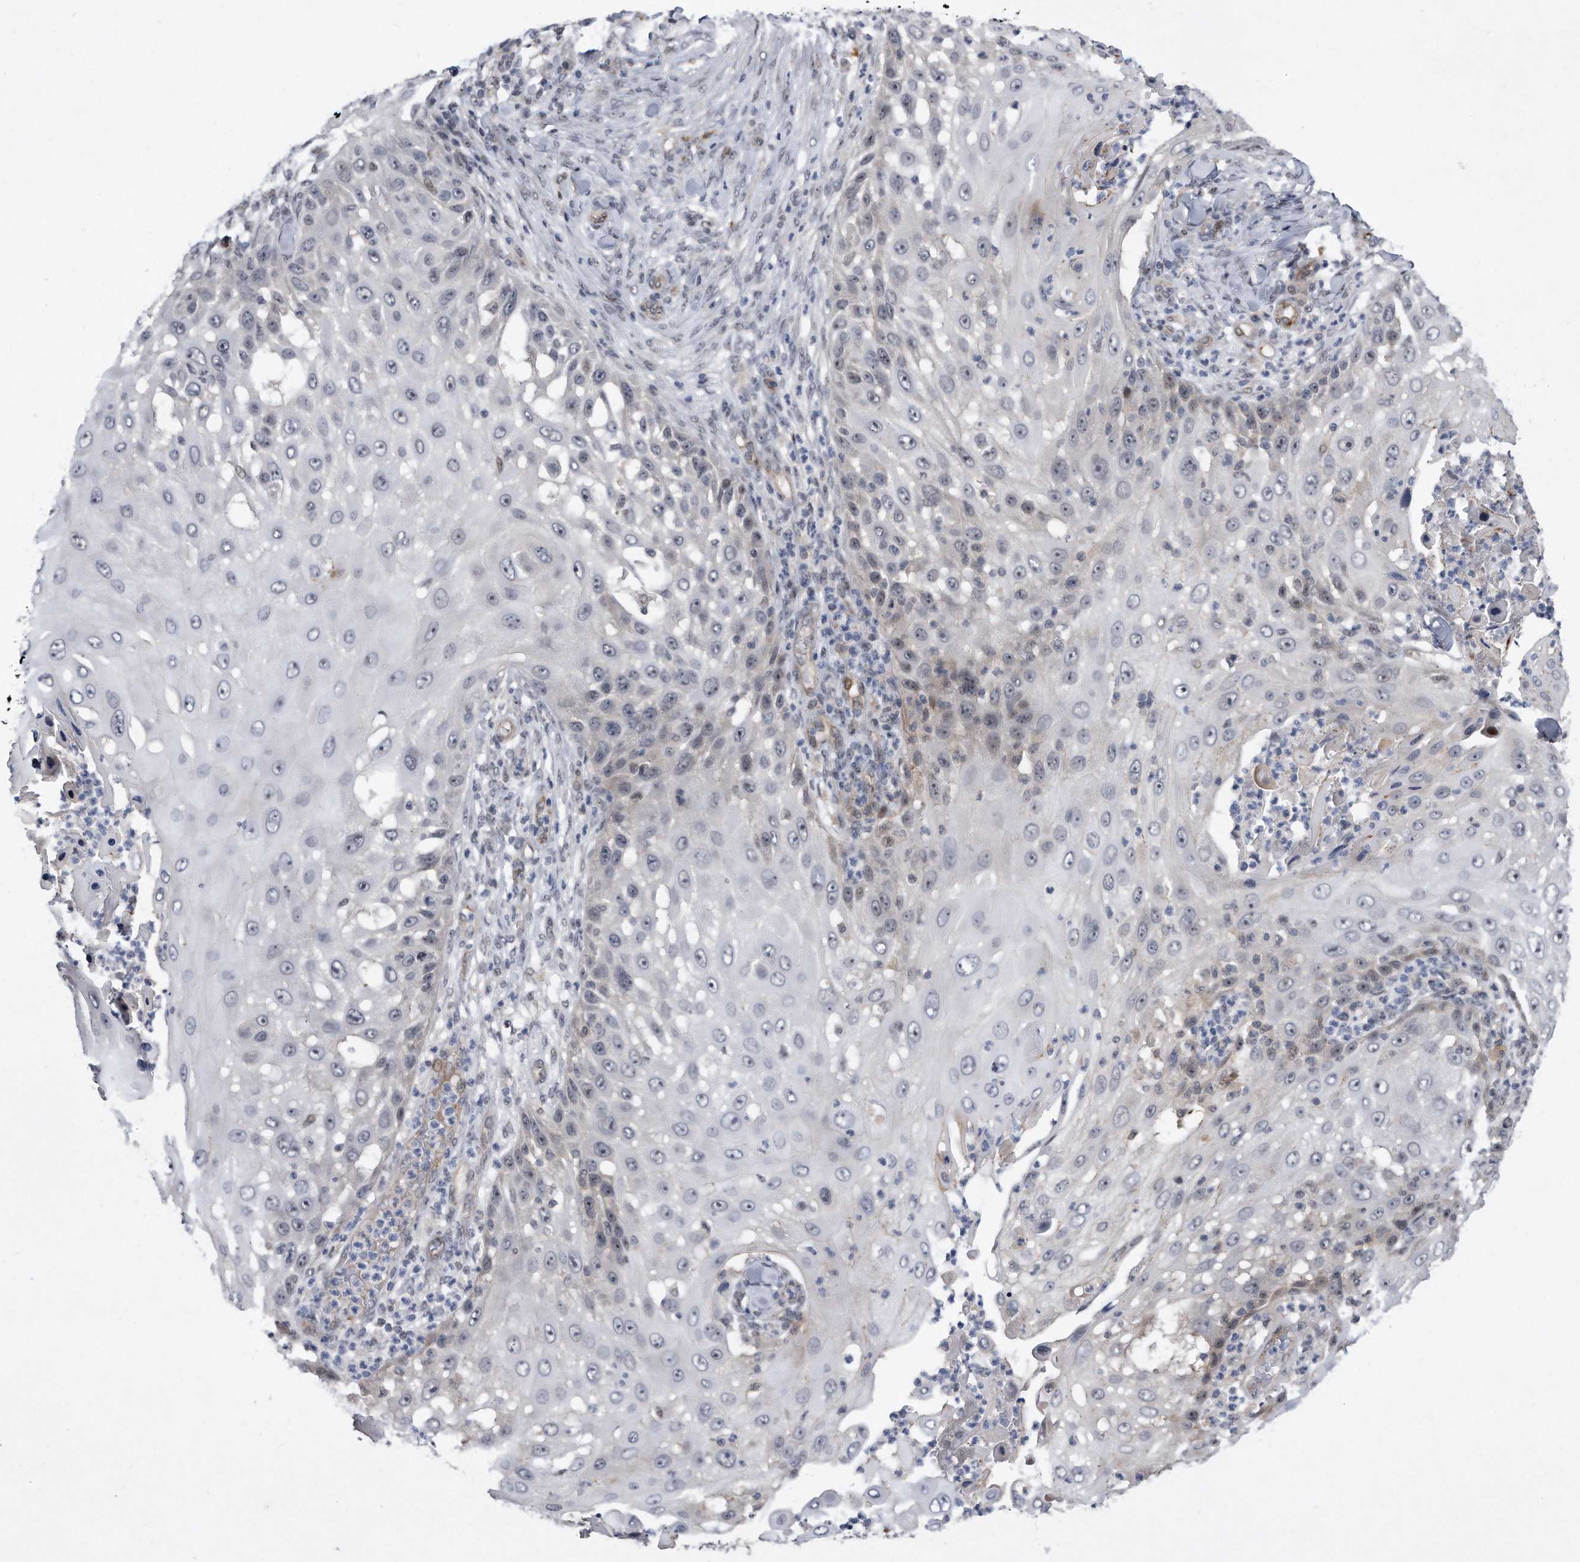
{"staining": {"intensity": "negative", "quantity": "none", "location": "none"}, "tissue": "skin cancer", "cell_type": "Tumor cells", "image_type": "cancer", "snomed": [{"axis": "morphology", "description": "Squamous cell carcinoma, NOS"}, {"axis": "topography", "description": "Skin"}], "caption": "Immunohistochemical staining of human skin cancer (squamous cell carcinoma) displays no significant staining in tumor cells.", "gene": "PGBD2", "patient": {"sex": "female", "age": 44}}